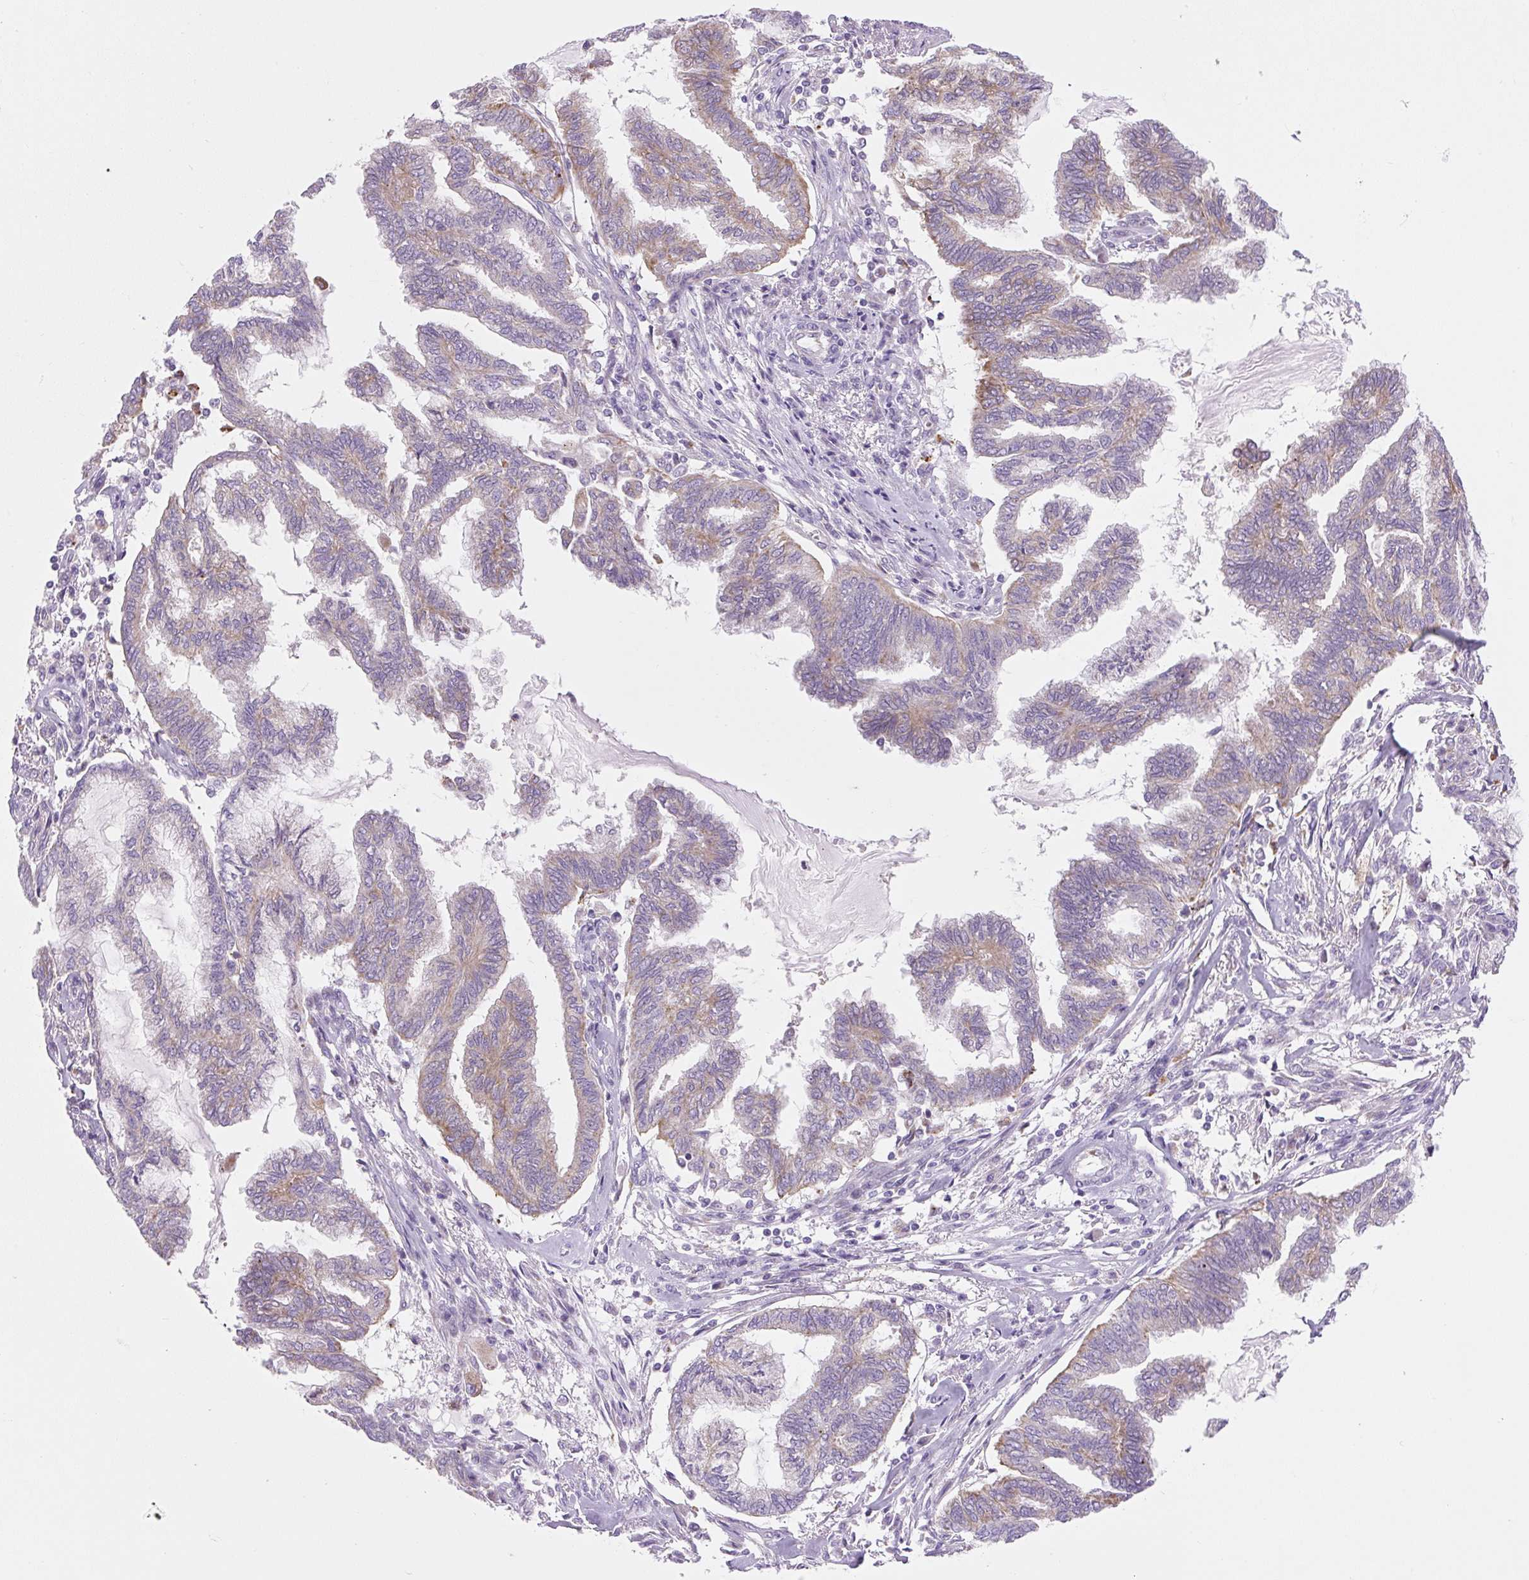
{"staining": {"intensity": "weak", "quantity": "25%-75%", "location": "cytoplasmic/membranous"}, "tissue": "endometrial cancer", "cell_type": "Tumor cells", "image_type": "cancer", "snomed": [{"axis": "morphology", "description": "Adenocarcinoma, NOS"}, {"axis": "topography", "description": "Endometrium"}], "caption": "Immunohistochemical staining of human adenocarcinoma (endometrial) reveals low levels of weak cytoplasmic/membranous protein positivity in approximately 25%-75% of tumor cells. (DAB IHC with brightfield microscopy, high magnification).", "gene": "RNASE10", "patient": {"sex": "female", "age": 86}}